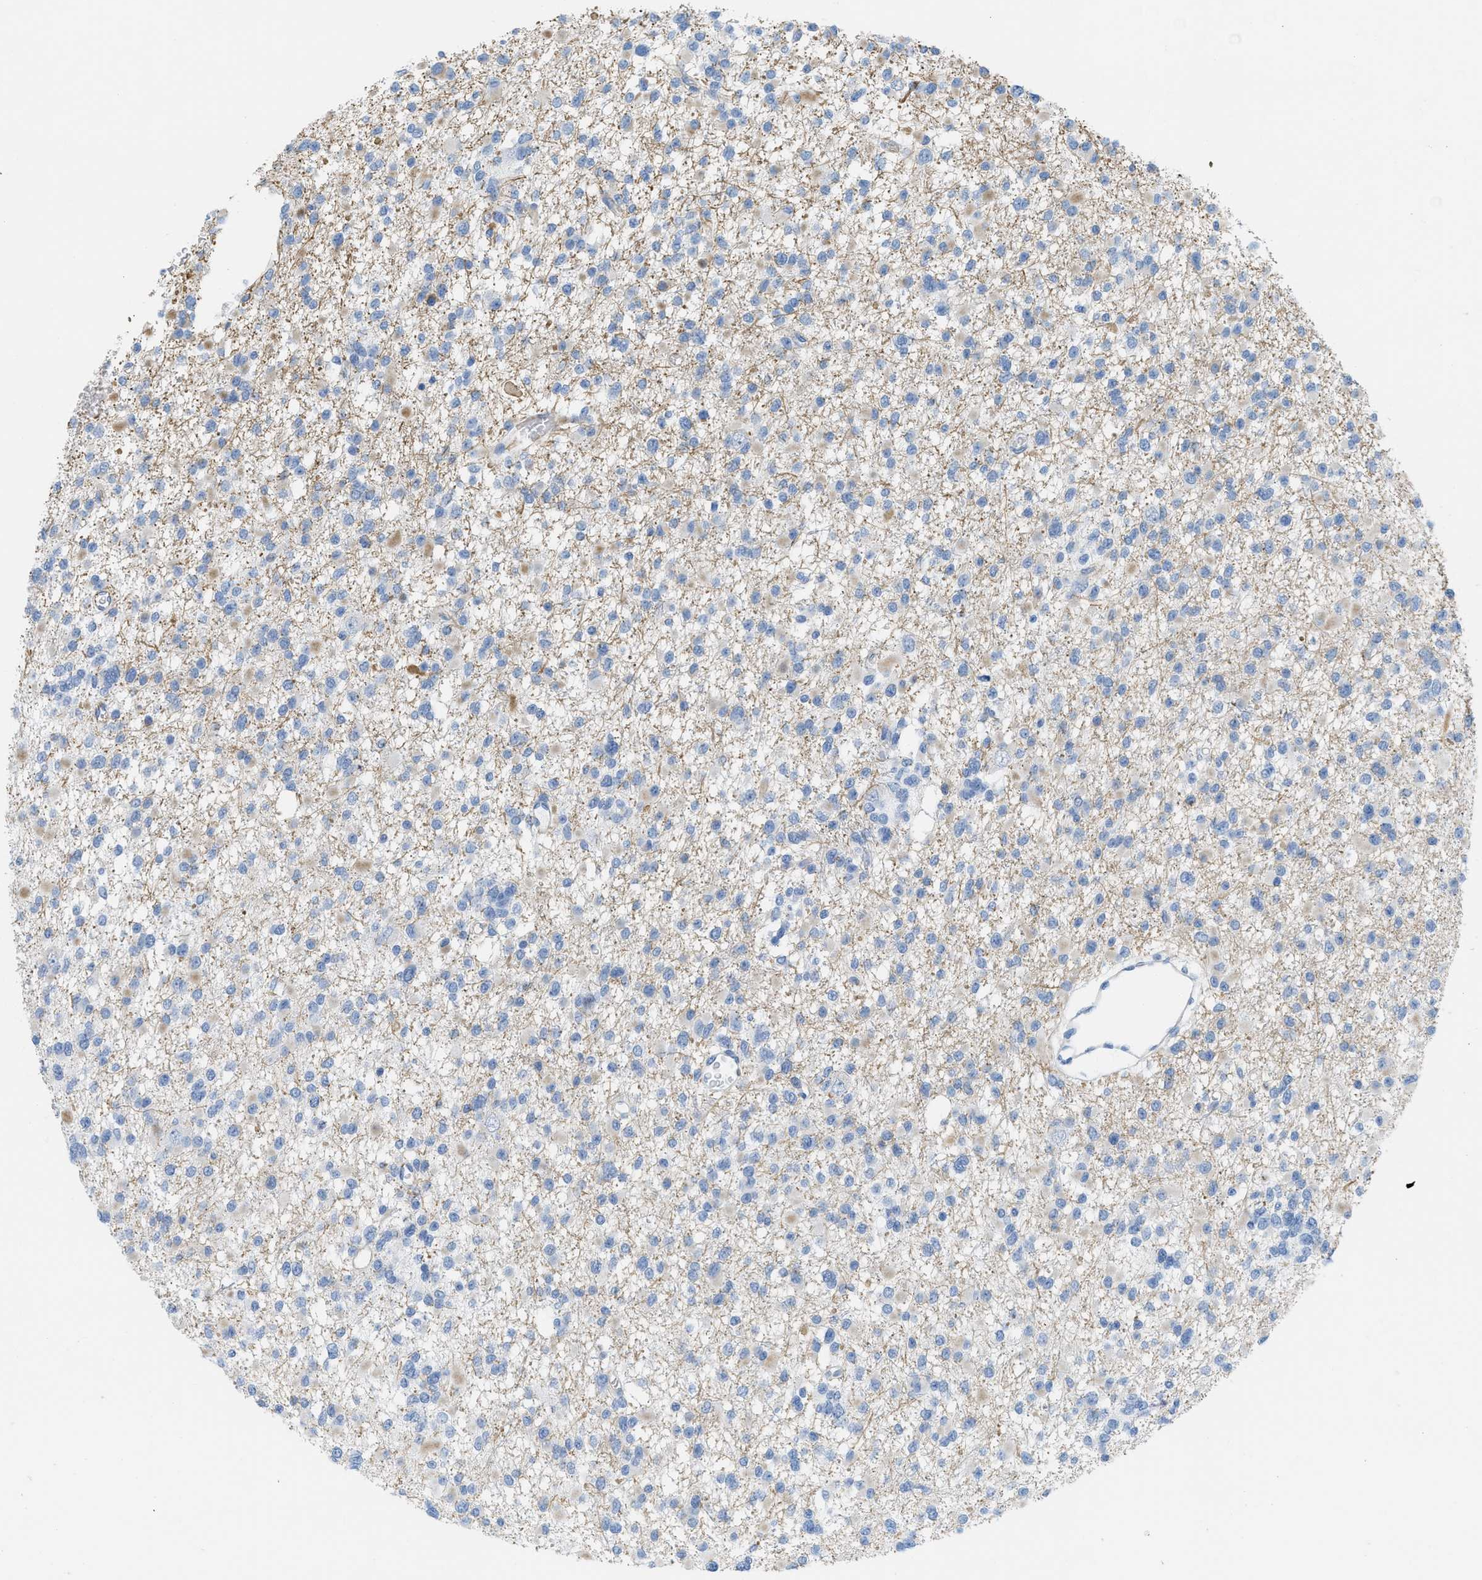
{"staining": {"intensity": "negative", "quantity": "none", "location": "none"}, "tissue": "glioma", "cell_type": "Tumor cells", "image_type": "cancer", "snomed": [{"axis": "morphology", "description": "Glioma, malignant, Low grade"}, {"axis": "topography", "description": "Brain"}], "caption": "Tumor cells are negative for brown protein staining in glioma.", "gene": "SLC12A1", "patient": {"sex": "female", "age": 22}}